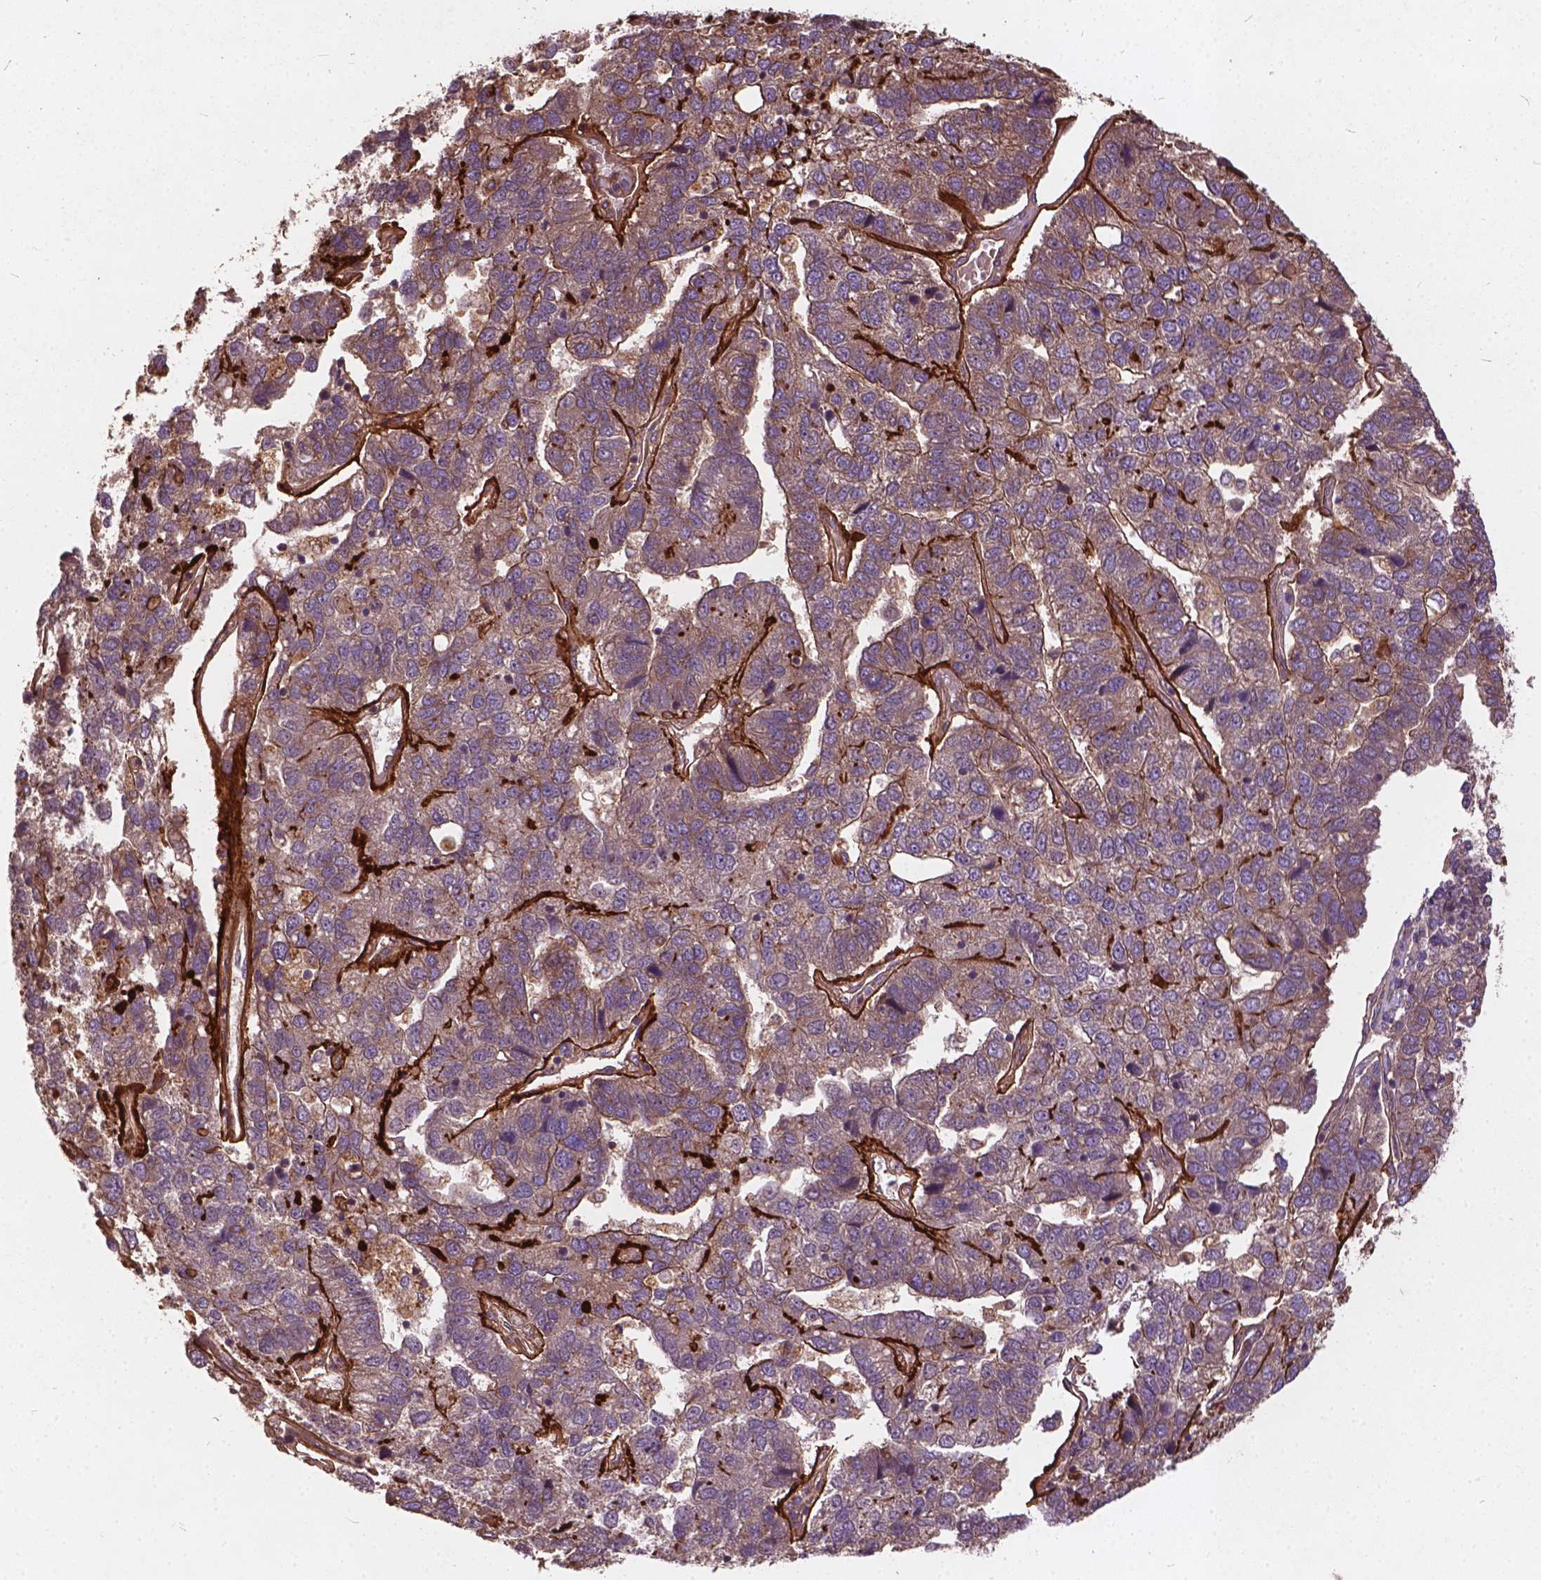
{"staining": {"intensity": "moderate", "quantity": "<25%", "location": "cytoplasmic/membranous"}, "tissue": "pancreatic cancer", "cell_type": "Tumor cells", "image_type": "cancer", "snomed": [{"axis": "morphology", "description": "Adenocarcinoma, NOS"}, {"axis": "topography", "description": "Pancreas"}], "caption": "Protein staining by immunohistochemistry (IHC) exhibits moderate cytoplasmic/membranous expression in approximately <25% of tumor cells in pancreatic adenocarcinoma.", "gene": "UBXN2A", "patient": {"sex": "female", "age": 61}}